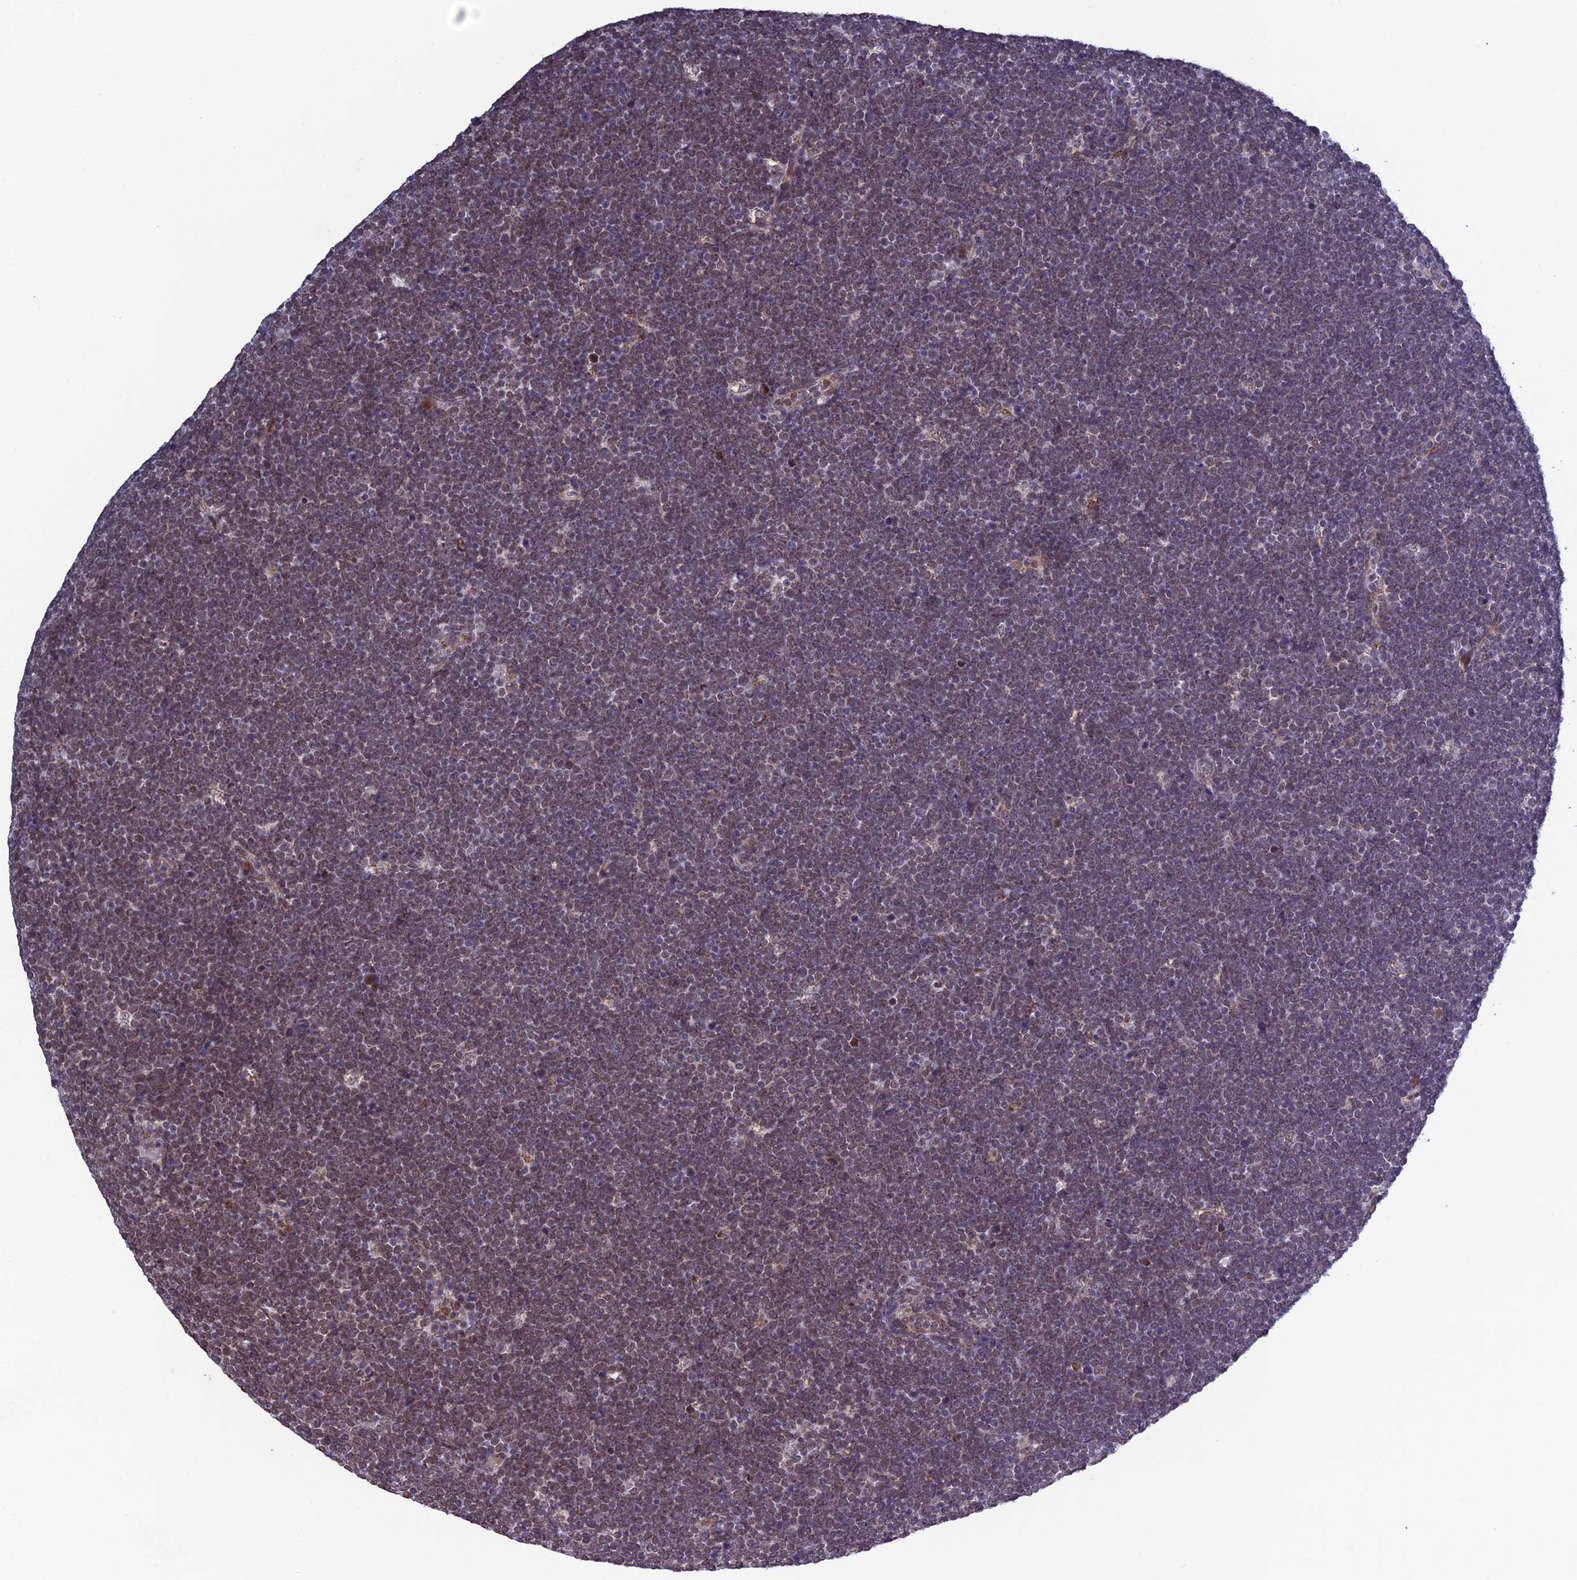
{"staining": {"intensity": "weak", "quantity": "25%-75%", "location": "nuclear"}, "tissue": "lymphoma", "cell_type": "Tumor cells", "image_type": "cancer", "snomed": [{"axis": "morphology", "description": "Malignant lymphoma, non-Hodgkin's type, High grade"}, {"axis": "topography", "description": "Lymph node"}], "caption": "This photomicrograph reveals immunohistochemistry (IHC) staining of human lymphoma, with low weak nuclear staining in approximately 25%-75% of tumor cells.", "gene": "REXO1", "patient": {"sex": "male", "age": 13}}